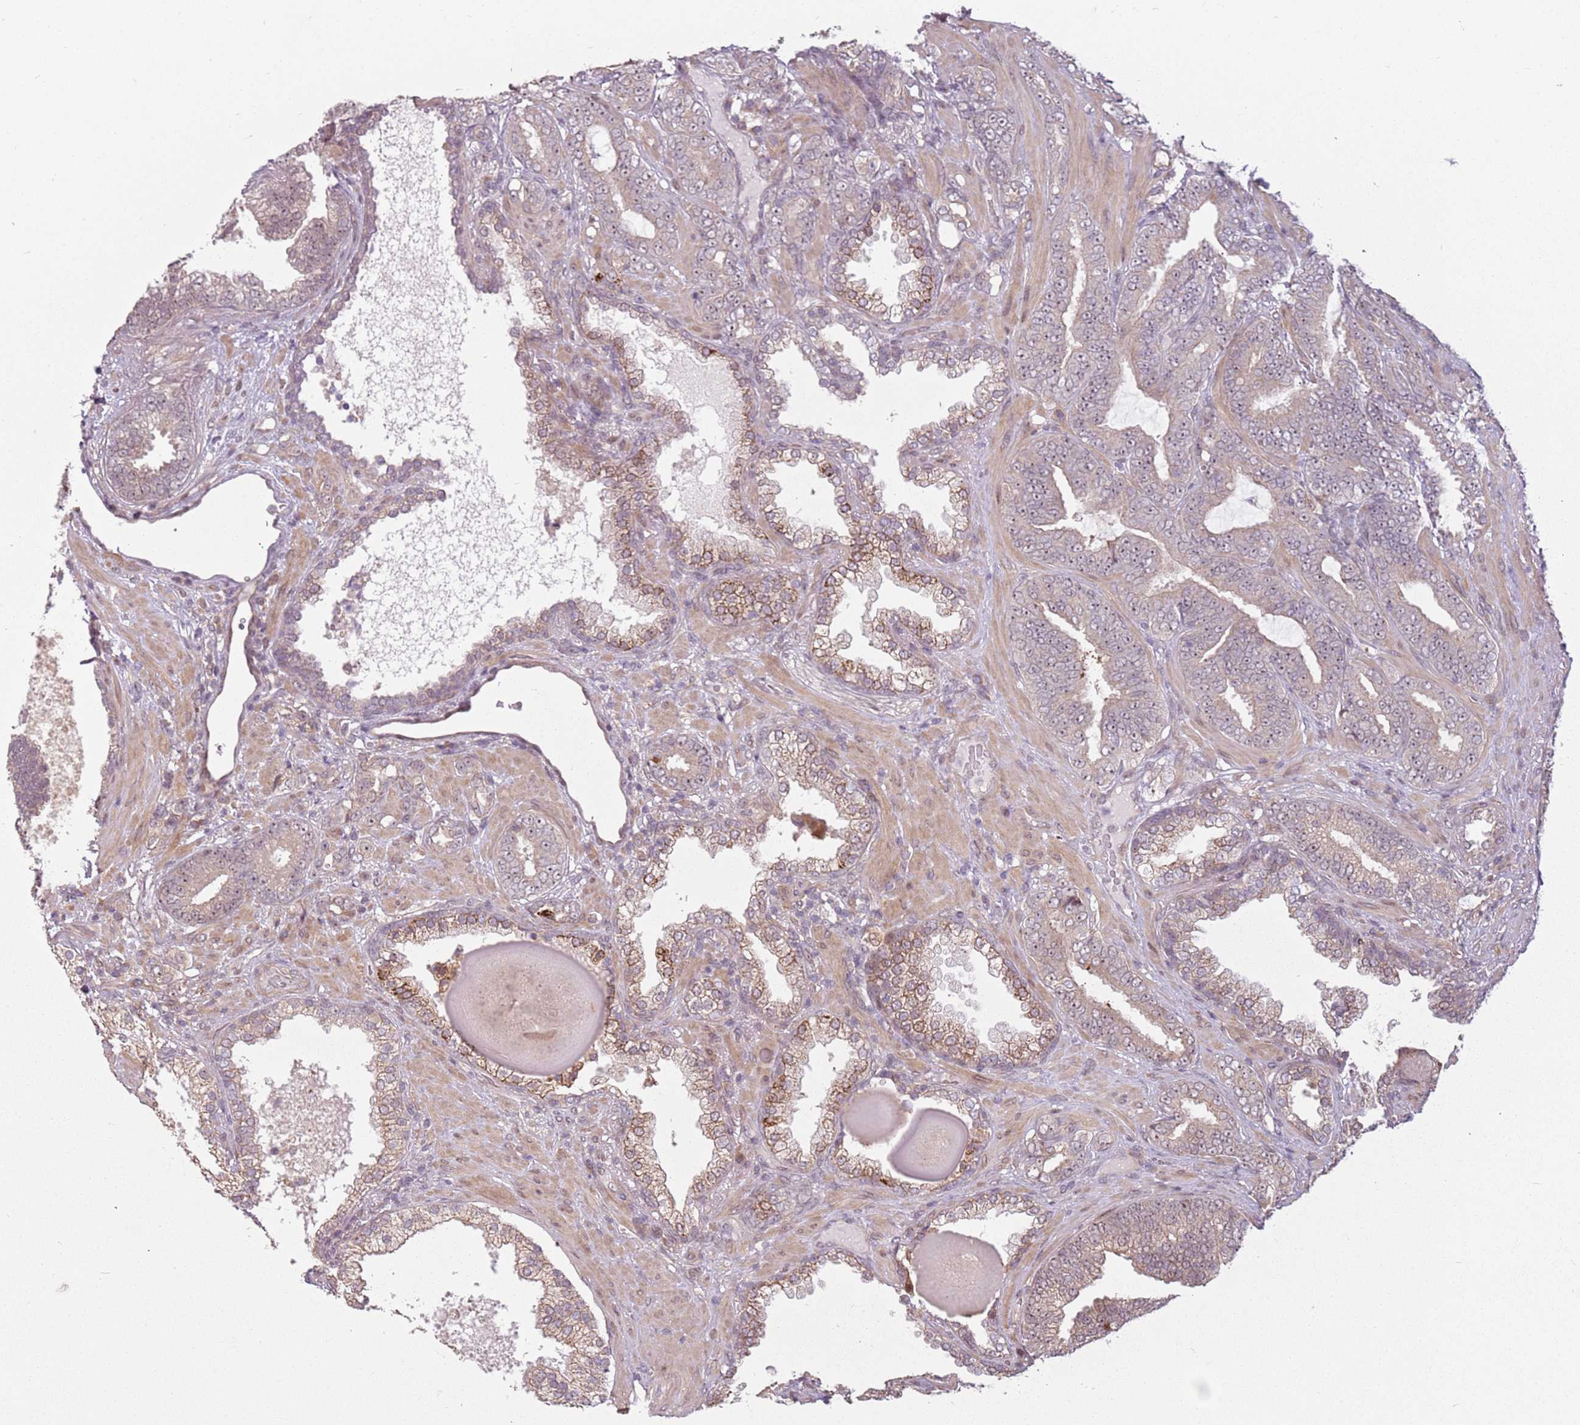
{"staining": {"intensity": "weak", "quantity": "<25%", "location": "nuclear"}, "tissue": "prostate cancer", "cell_type": "Tumor cells", "image_type": "cancer", "snomed": [{"axis": "morphology", "description": "Adenocarcinoma, High grade"}, {"axis": "topography", "description": "Prostate and seminal vesicle, NOS"}], "caption": "This histopathology image is of high-grade adenocarcinoma (prostate) stained with IHC to label a protein in brown with the nuclei are counter-stained blue. There is no expression in tumor cells.", "gene": "CHURC1", "patient": {"sex": "male", "age": 67}}